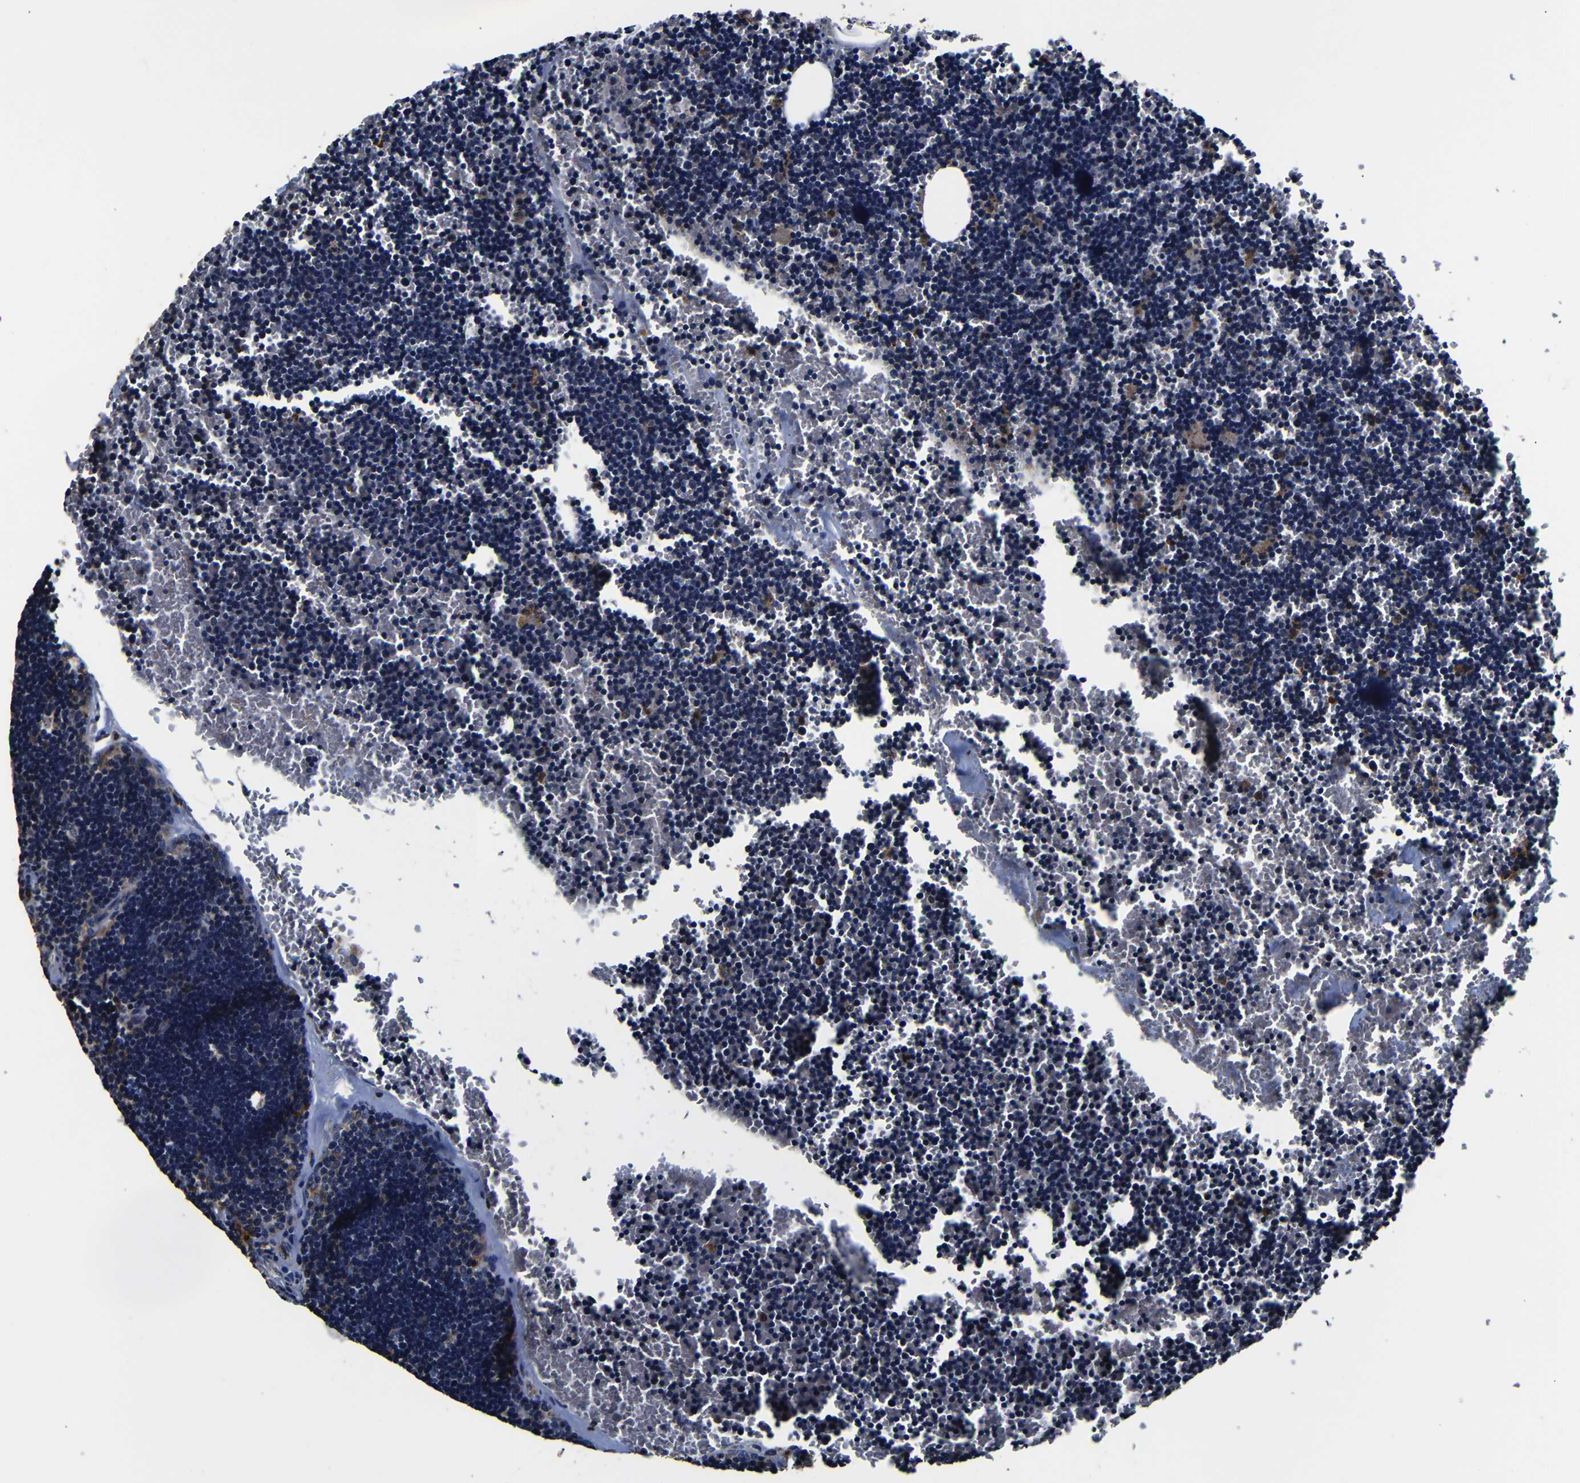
{"staining": {"intensity": "moderate", "quantity": "25%-75%", "location": "cytoplasmic/membranous"}, "tissue": "lymph node", "cell_type": "Germinal center cells", "image_type": "normal", "snomed": [{"axis": "morphology", "description": "Normal tissue, NOS"}, {"axis": "topography", "description": "Lymph node"}], "caption": "A photomicrograph of human lymph node stained for a protein reveals moderate cytoplasmic/membranous brown staining in germinal center cells. Using DAB (3,3'-diaminobenzidine) (brown) and hematoxylin (blue) stains, captured at high magnification using brightfield microscopy.", "gene": "SCN9A", "patient": {"sex": "male", "age": 33}}